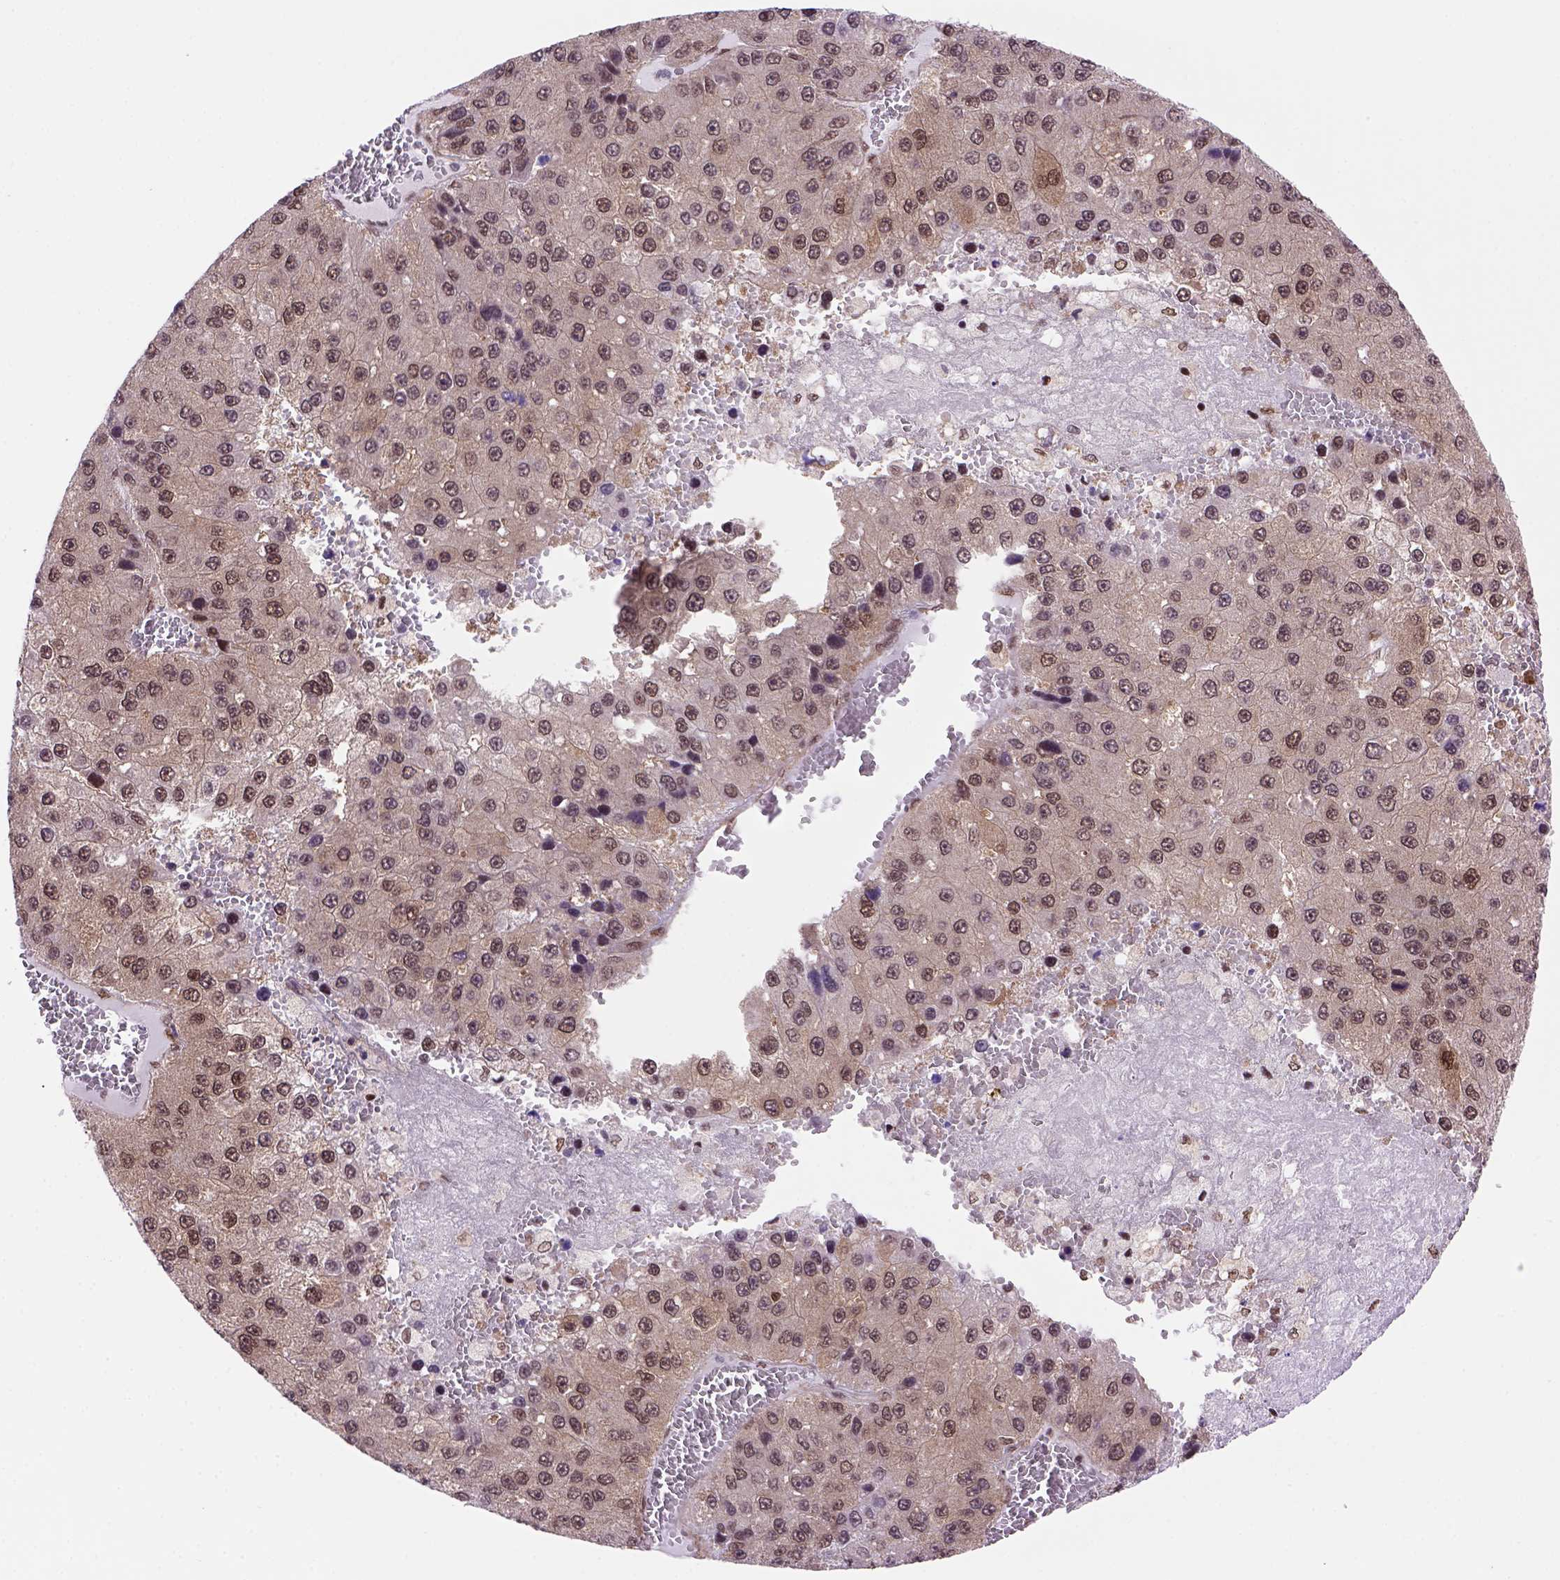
{"staining": {"intensity": "moderate", "quantity": ">75%", "location": "cytoplasmic/membranous,nuclear"}, "tissue": "liver cancer", "cell_type": "Tumor cells", "image_type": "cancer", "snomed": [{"axis": "morphology", "description": "Carcinoma, Hepatocellular, NOS"}, {"axis": "topography", "description": "Liver"}], "caption": "Approximately >75% of tumor cells in human liver hepatocellular carcinoma reveal moderate cytoplasmic/membranous and nuclear protein staining as visualized by brown immunohistochemical staining.", "gene": "PSMC2", "patient": {"sex": "female", "age": 73}}